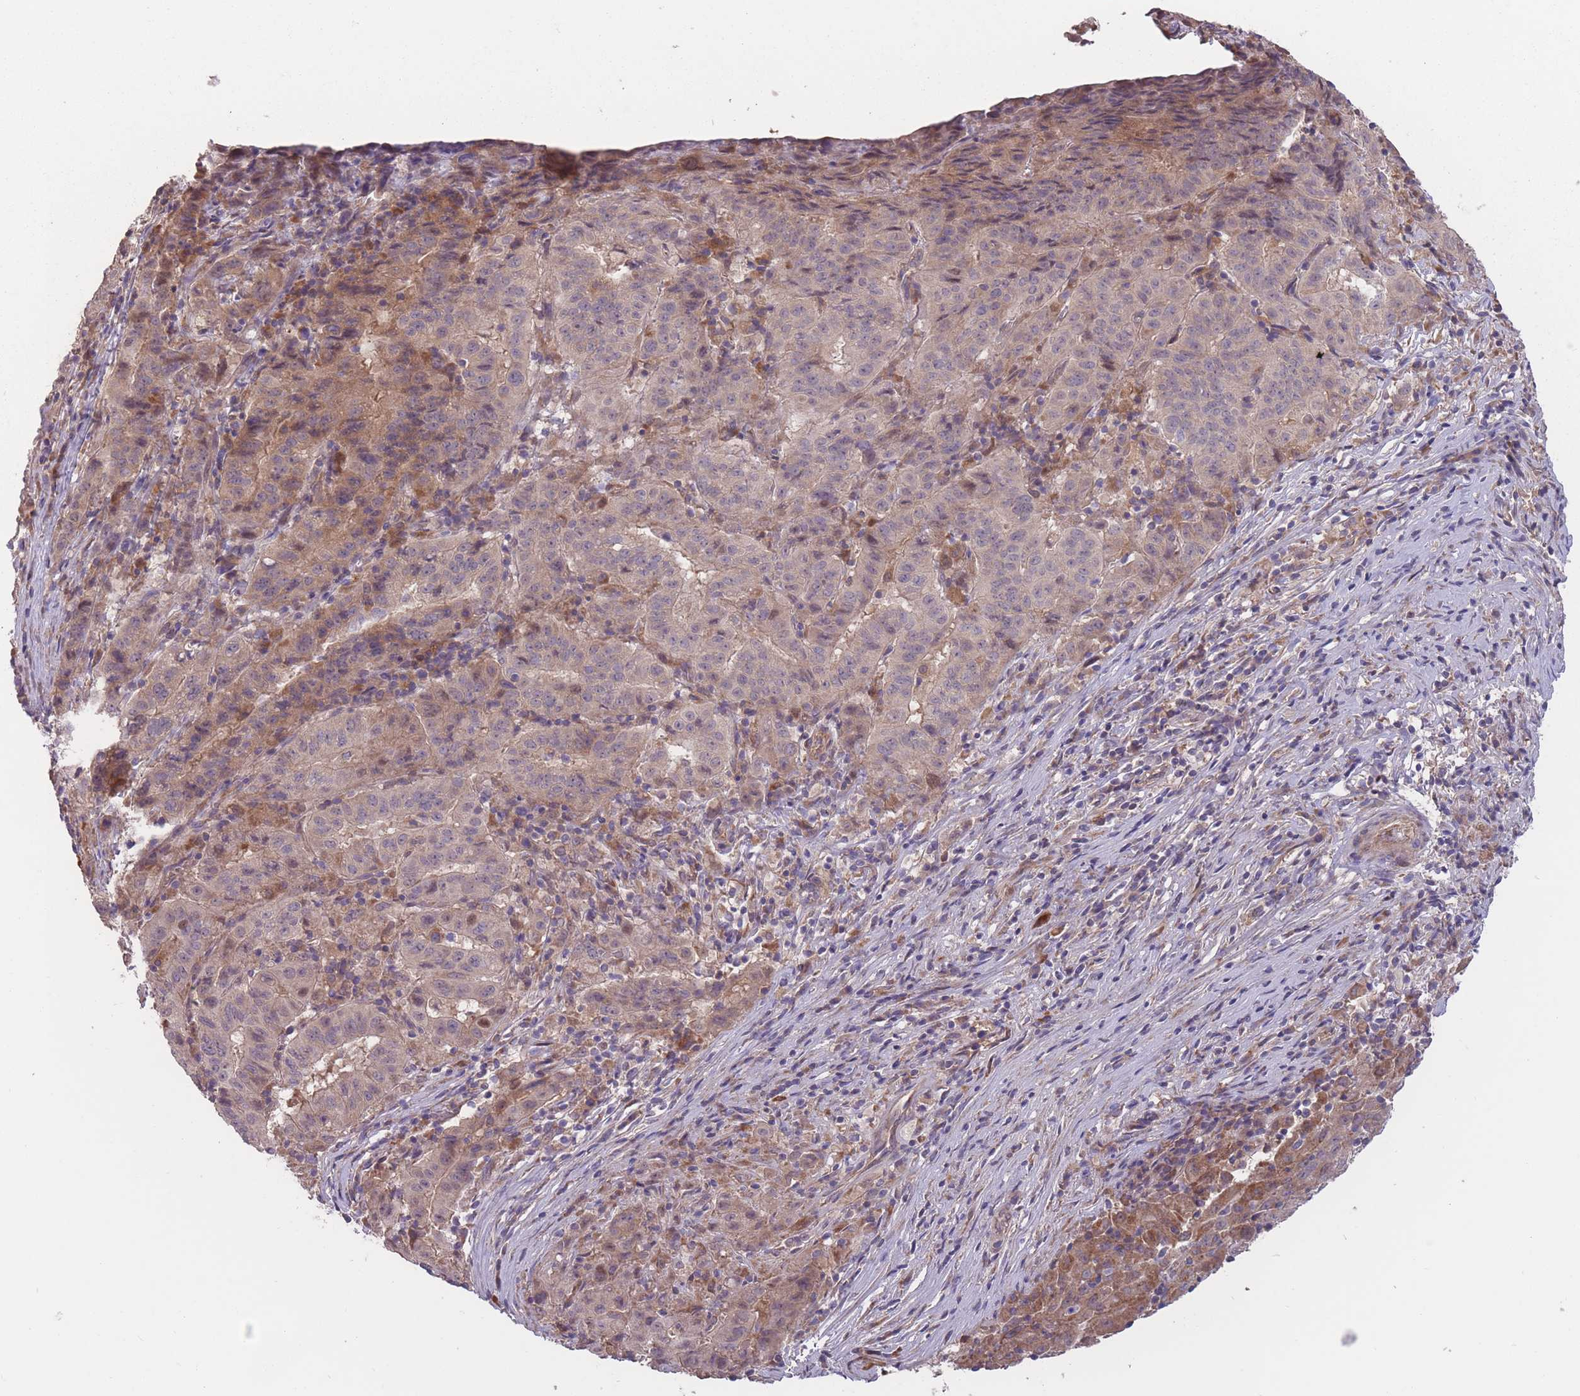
{"staining": {"intensity": "moderate", "quantity": "25%-75%", "location": "cytoplasmic/membranous"}, "tissue": "pancreatic cancer", "cell_type": "Tumor cells", "image_type": "cancer", "snomed": [{"axis": "morphology", "description": "Adenocarcinoma, NOS"}, {"axis": "topography", "description": "Pancreas"}], "caption": "Protein expression analysis of human pancreatic cancer reveals moderate cytoplasmic/membranous positivity in about 25%-75% of tumor cells.", "gene": "ITPKC", "patient": {"sex": "male", "age": 63}}